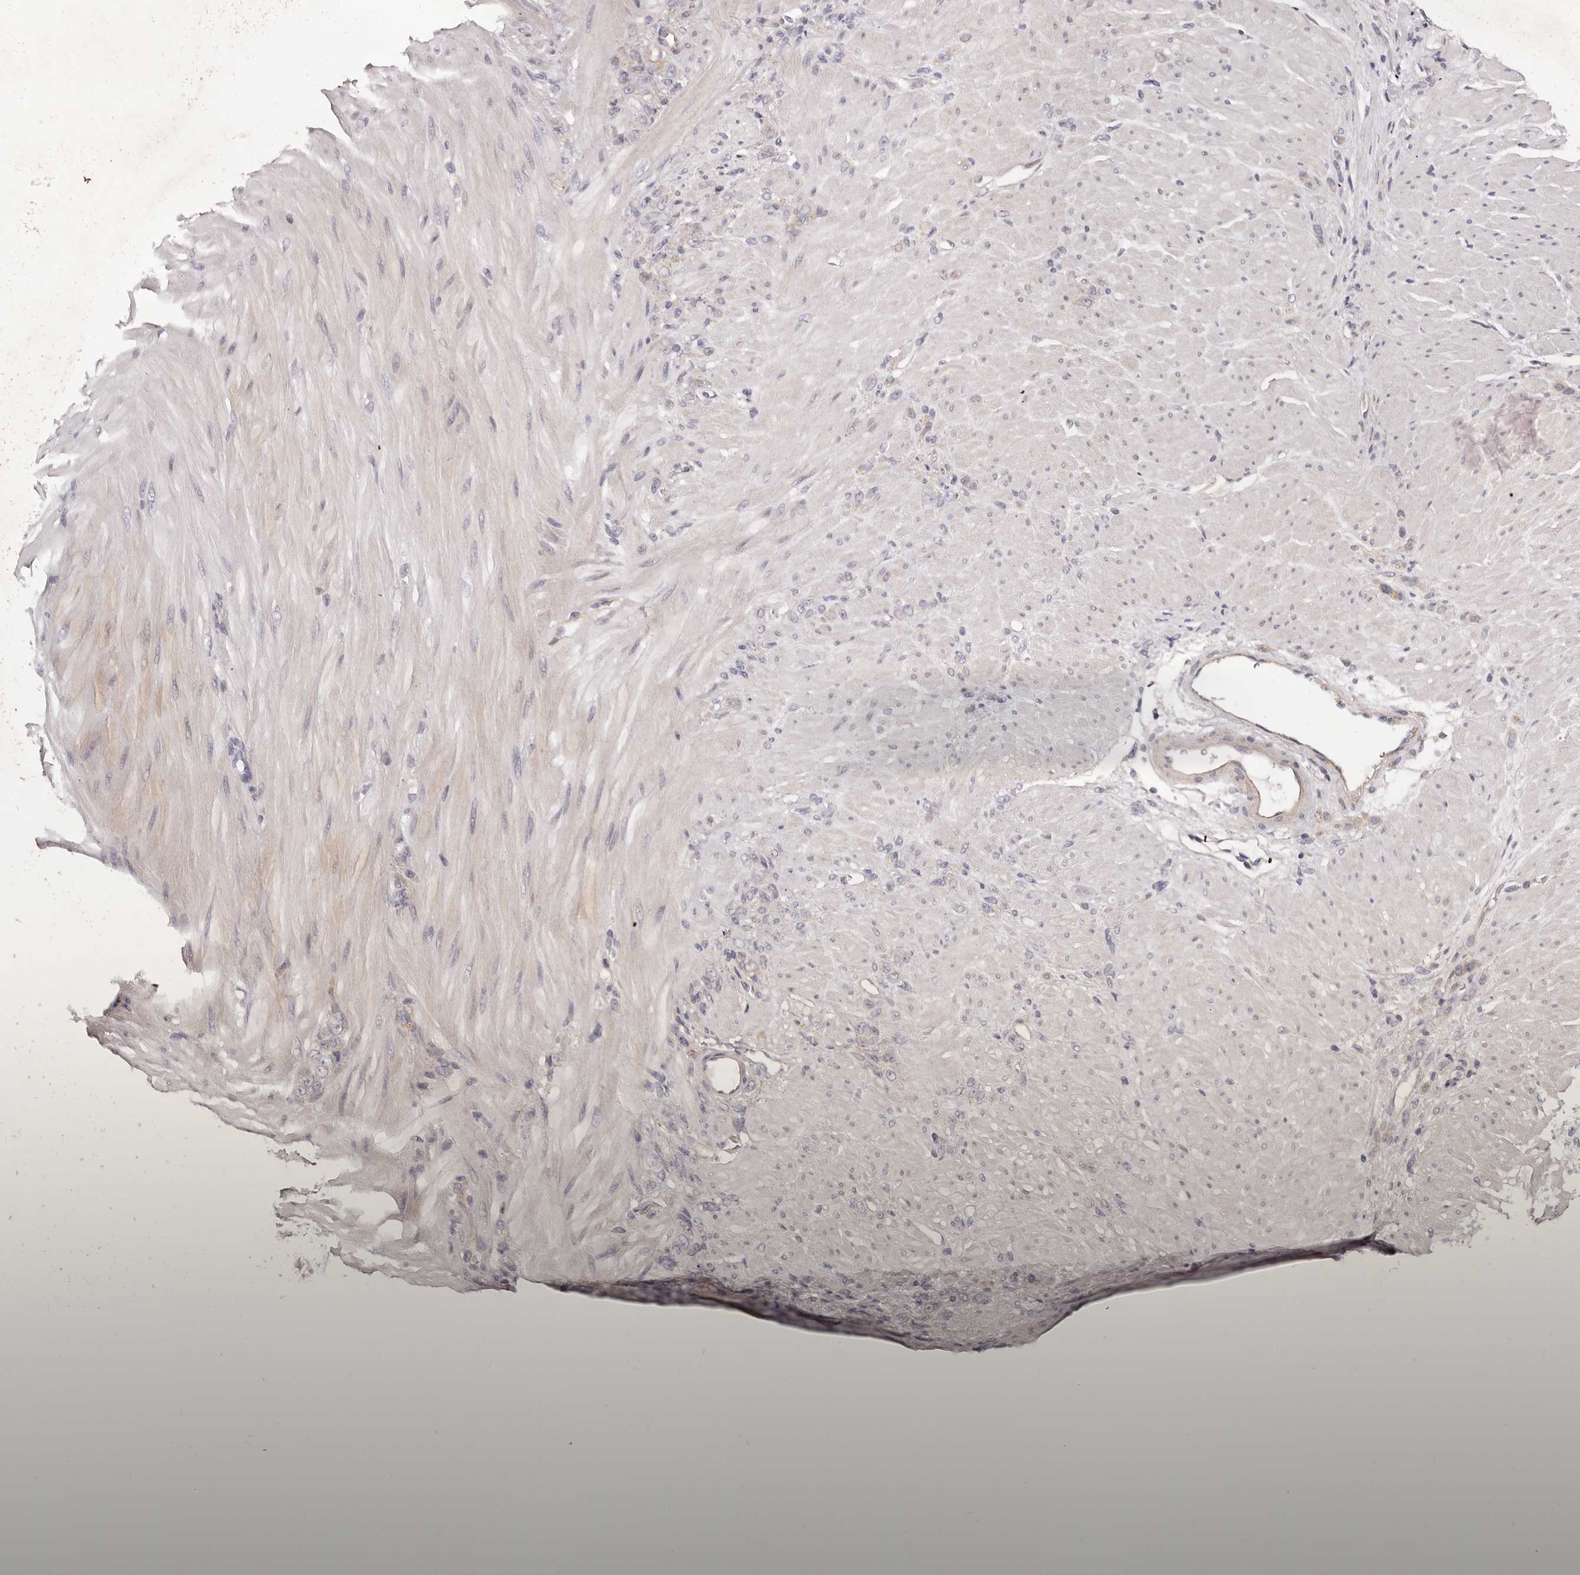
{"staining": {"intensity": "negative", "quantity": "none", "location": "none"}, "tissue": "stomach cancer", "cell_type": "Tumor cells", "image_type": "cancer", "snomed": [{"axis": "morphology", "description": "Normal tissue, NOS"}, {"axis": "morphology", "description": "Adenocarcinoma, NOS"}, {"axis": "topography", "description": "Stomach"}], "caption": "Tumor cells show no significant staining in stomach cancer. Nuclei are stained in blue.", "gene": "PEG10", "patient": {"sex": "male", "age": 82}}